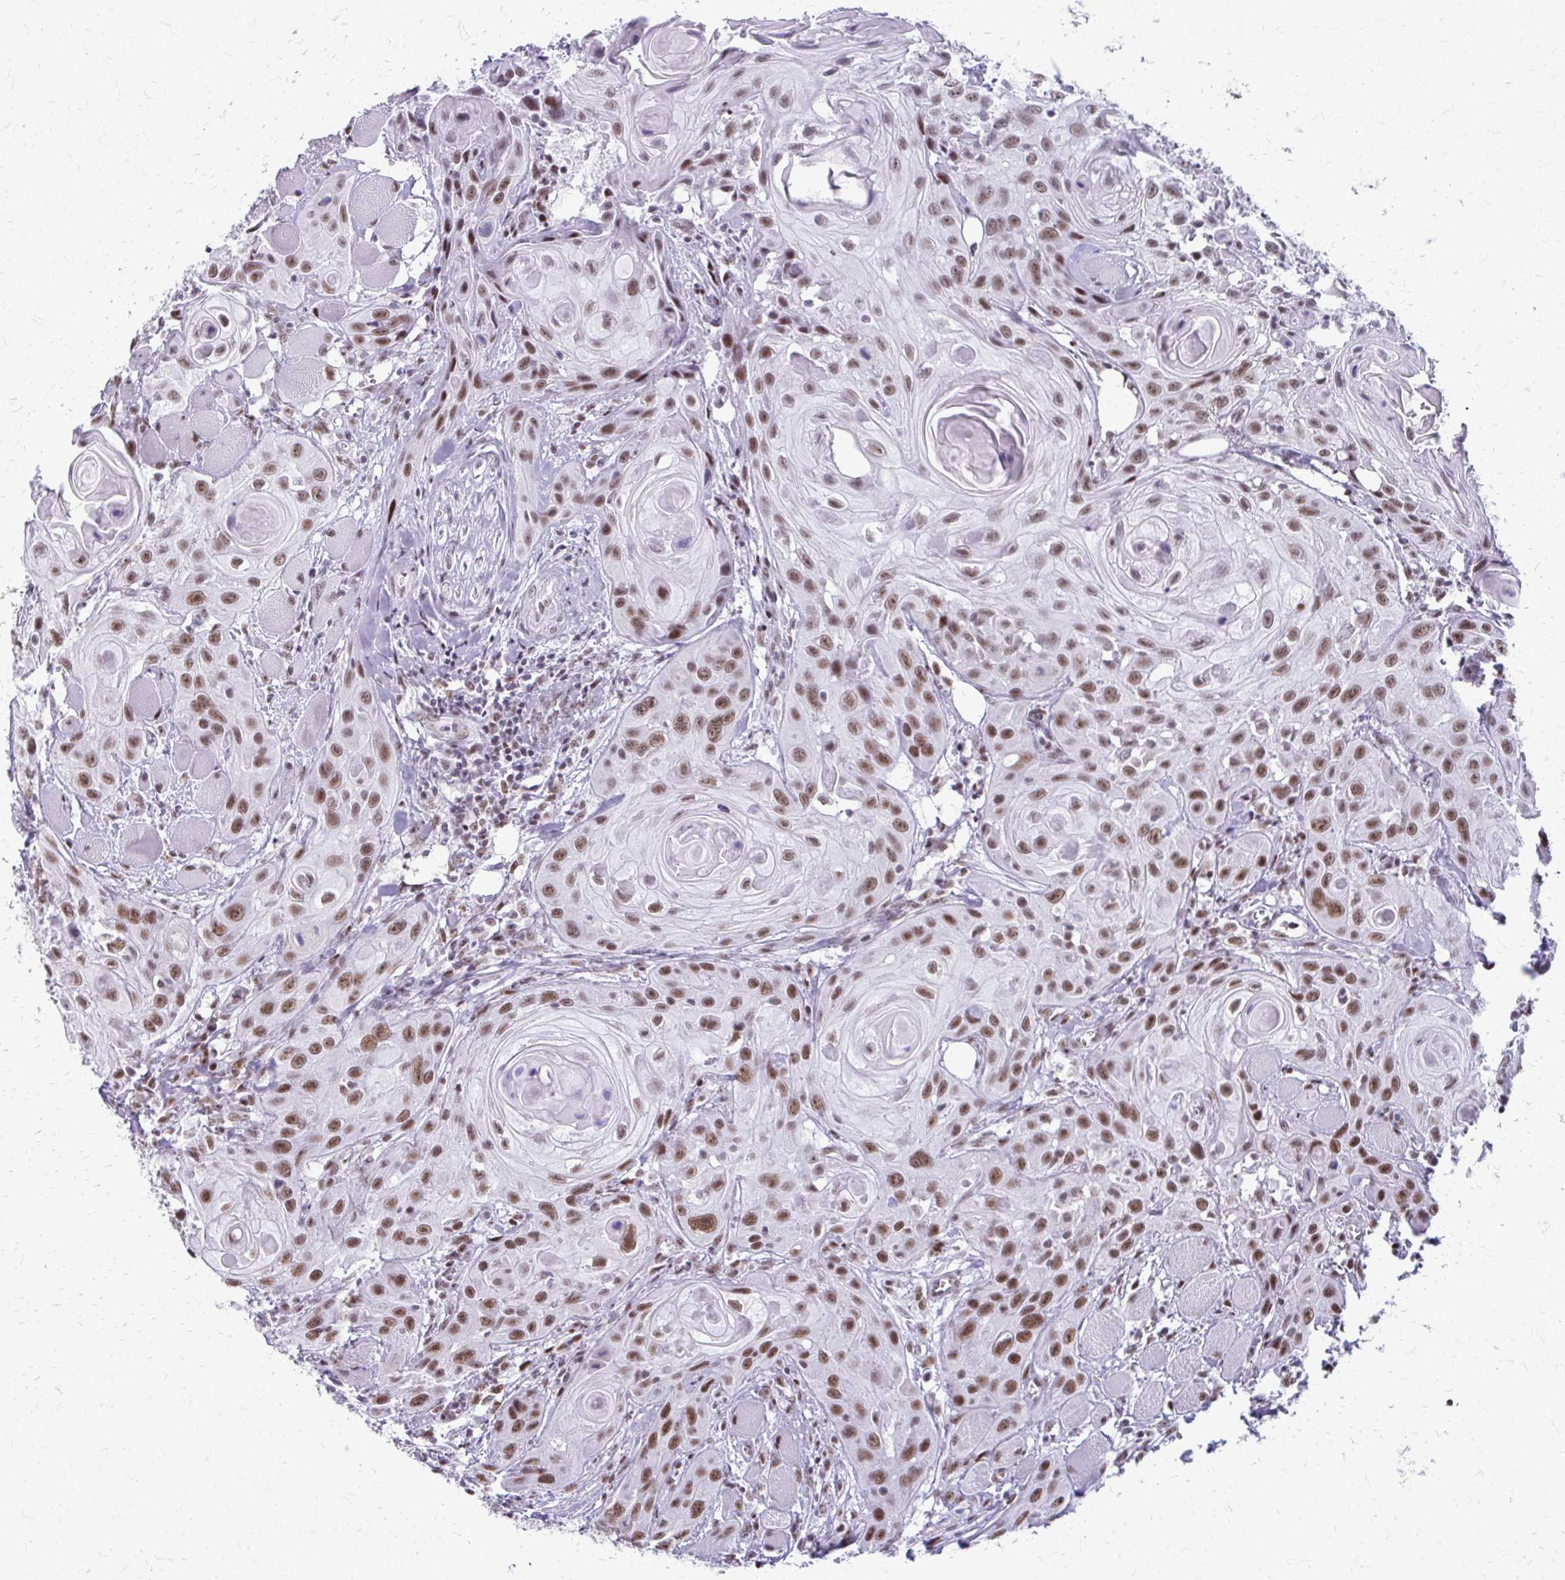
{"staining": {"intensity": "moderate", "quantity": ">75%", "location": "nuclear"}, "tissue": "head and neck cancer", "cell_type": "Tumor cells", "image_type": "cancer", "snomed": [{"axis": "morphology", "description": "Squamous cell carcinoma, NOS"}, {"axis": "topography", "description": "Oral tissue"}, {"axis": "topography", "description": "Head-Neck"}], "caption": "A micrograph of human squamous cell carcinoma (head and neck) stained for a protein reveals moderate nuclear brown staining in tumor cells.", "gene": "SS18", "patient": {"sex": "male", "age": 58}}